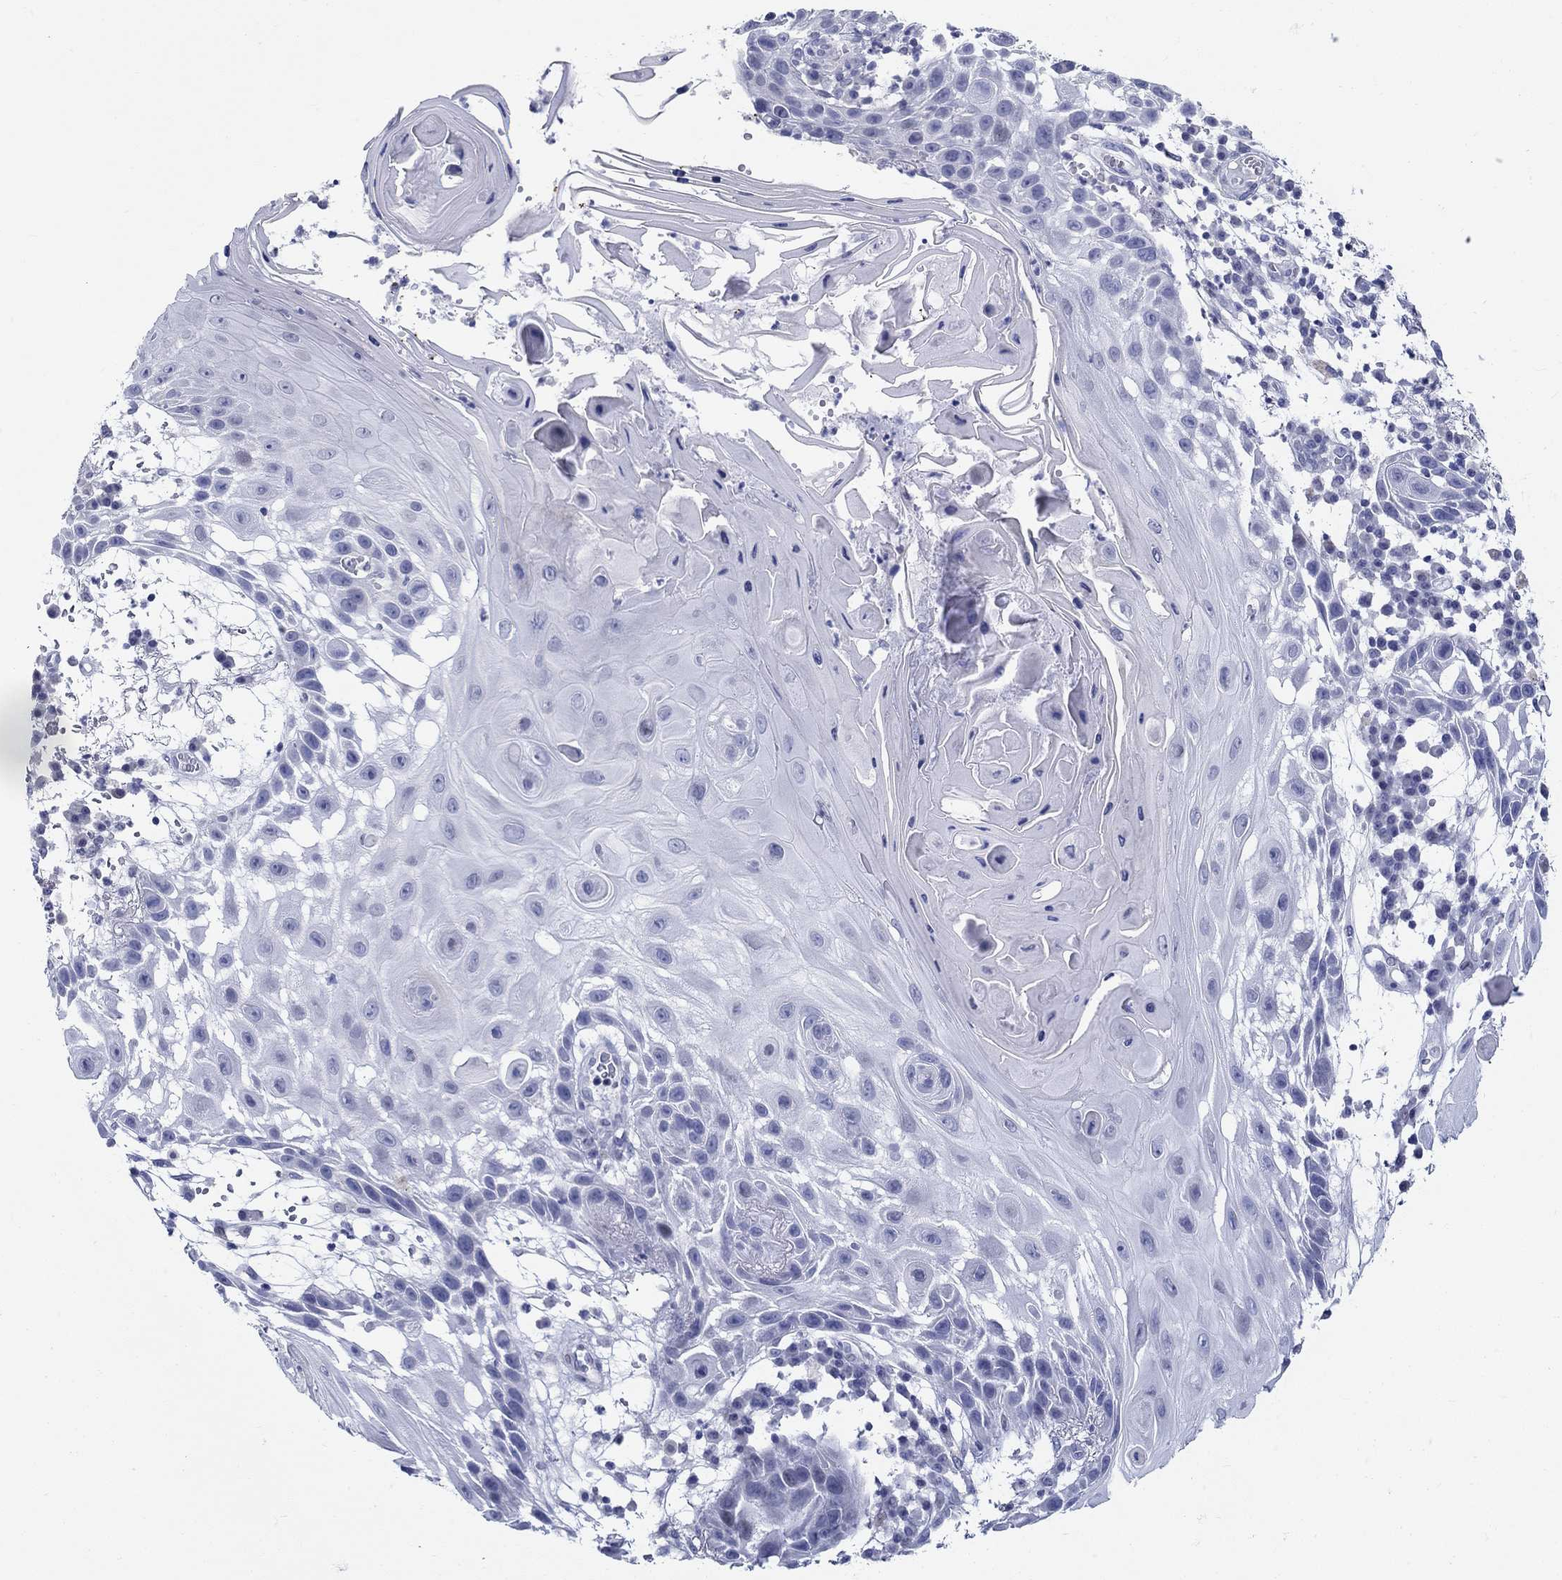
{"staining": {"intensity": "negative", "quantity": "none", "location": "none"}, "tissue": "skin cancer", "cell_type": "Tumor cells", "image_type": "cancer", "snomed": [{"axis": "morphology", "description": "Normal tissue, NOS"}, {"axis": "morphology", "description": "Squamous cell carcinoma, NOS"}, {"axis": "topography", "description": "Skin"}], "caption": "Immunohistochemistry (IHC) image of human skin squamous cell carcinoma stained for a protein (brown), which reveals no staining in tumor cells.", "gene": "CRYGS", "patient": {"sex": "male", "age": 79}}